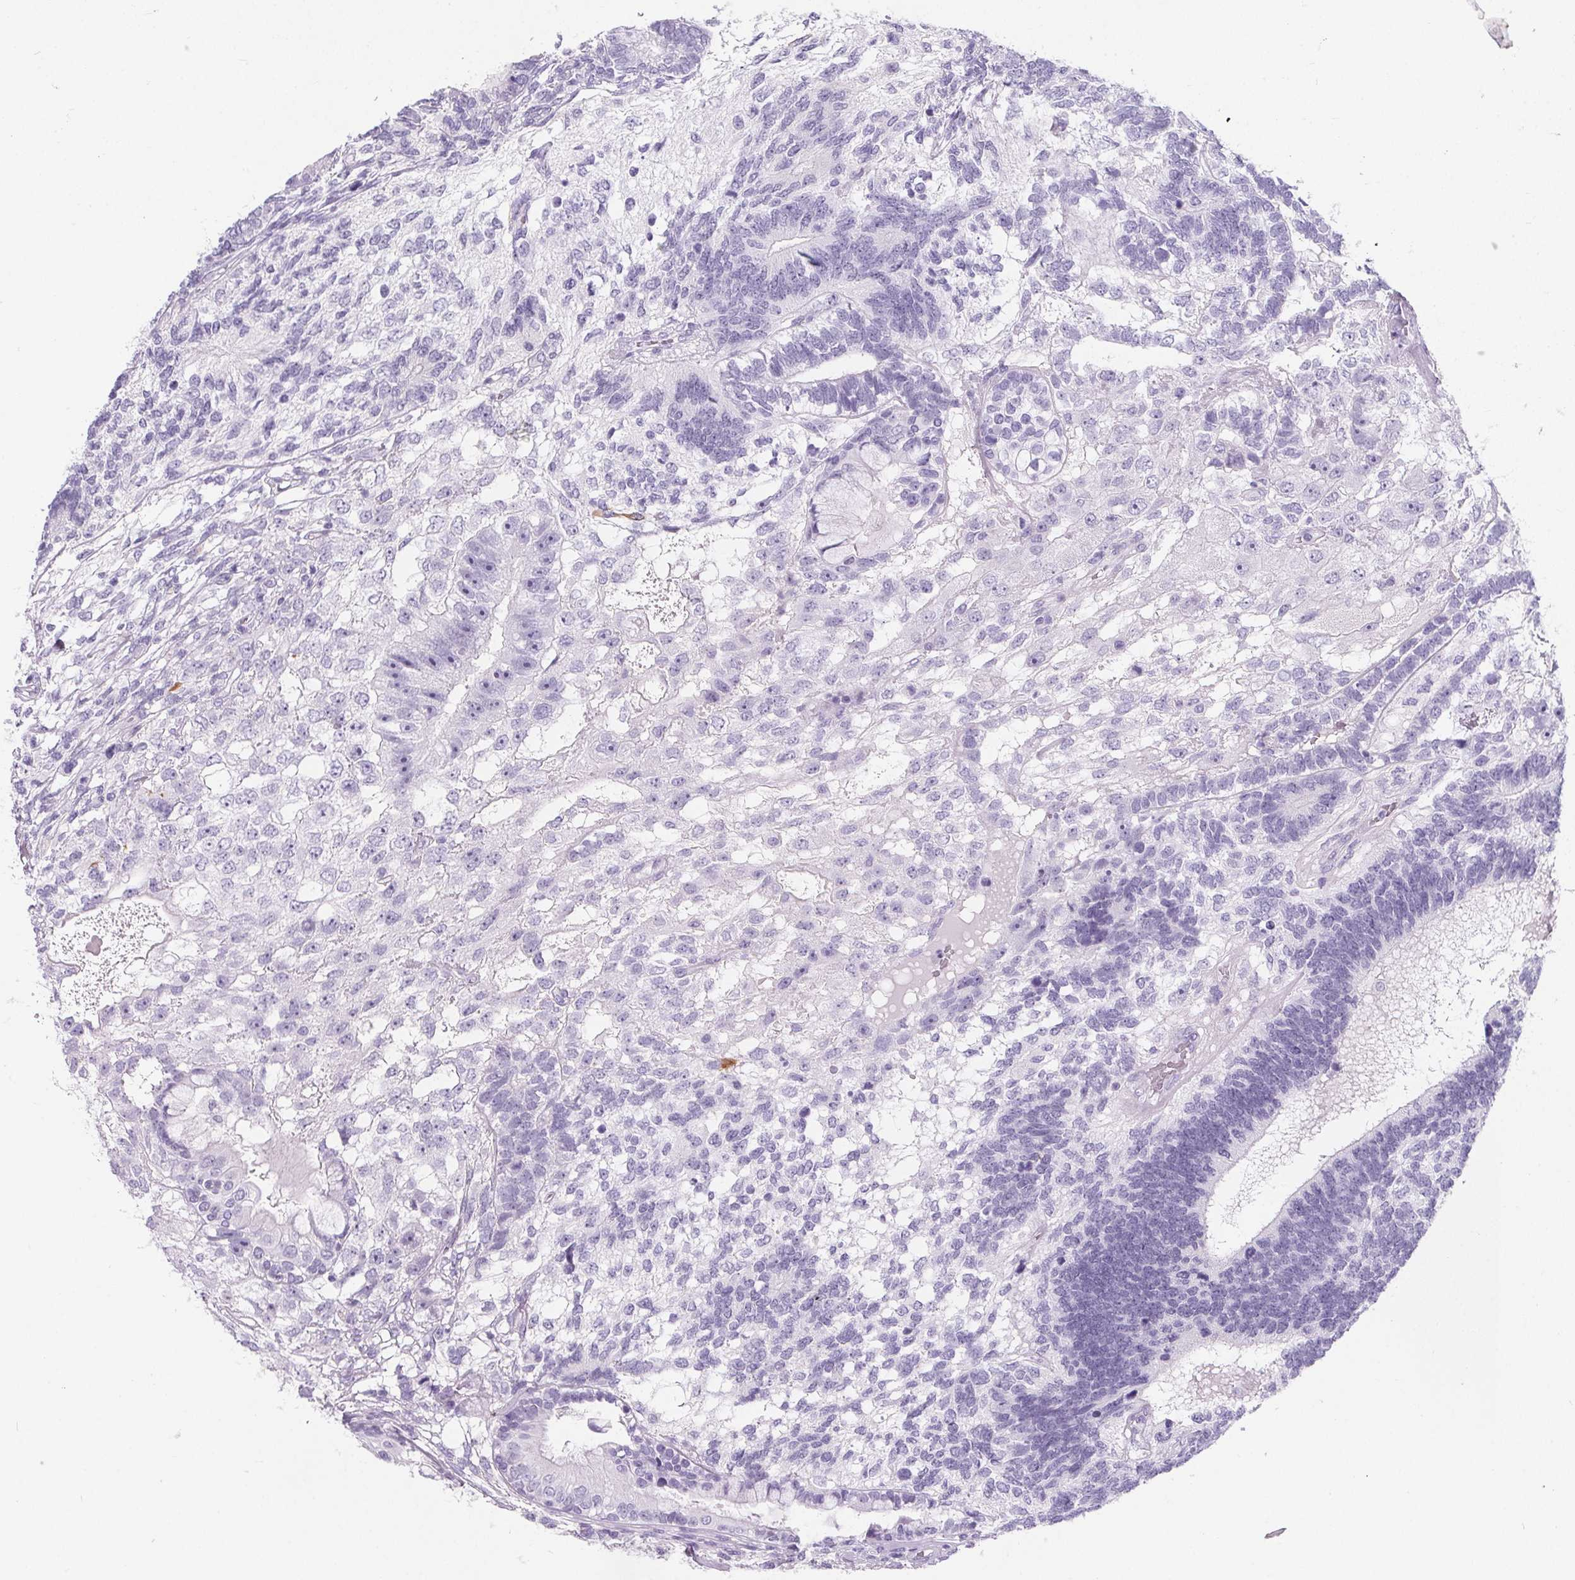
{"staining": {"intensity": "negative", "quantity": "none", "location": "none"}, "tissue": "testis cancer", "cell_type": "Tumor cells", "image_type": "cancer", "snomed": [{"axis": "morphology", "description": "Seminoma, NOS"}, {"axis": "morphology", "description": "Carcinoma, Embryonal, NOS"}, {"axis": "topography", "description": "Testis"}], "caption": "Protein analysis of testis cancer exhibits no significant expression in tumor cells.", "gene": "ADRB1", "patient": {"sex": "male", "age": 41}}